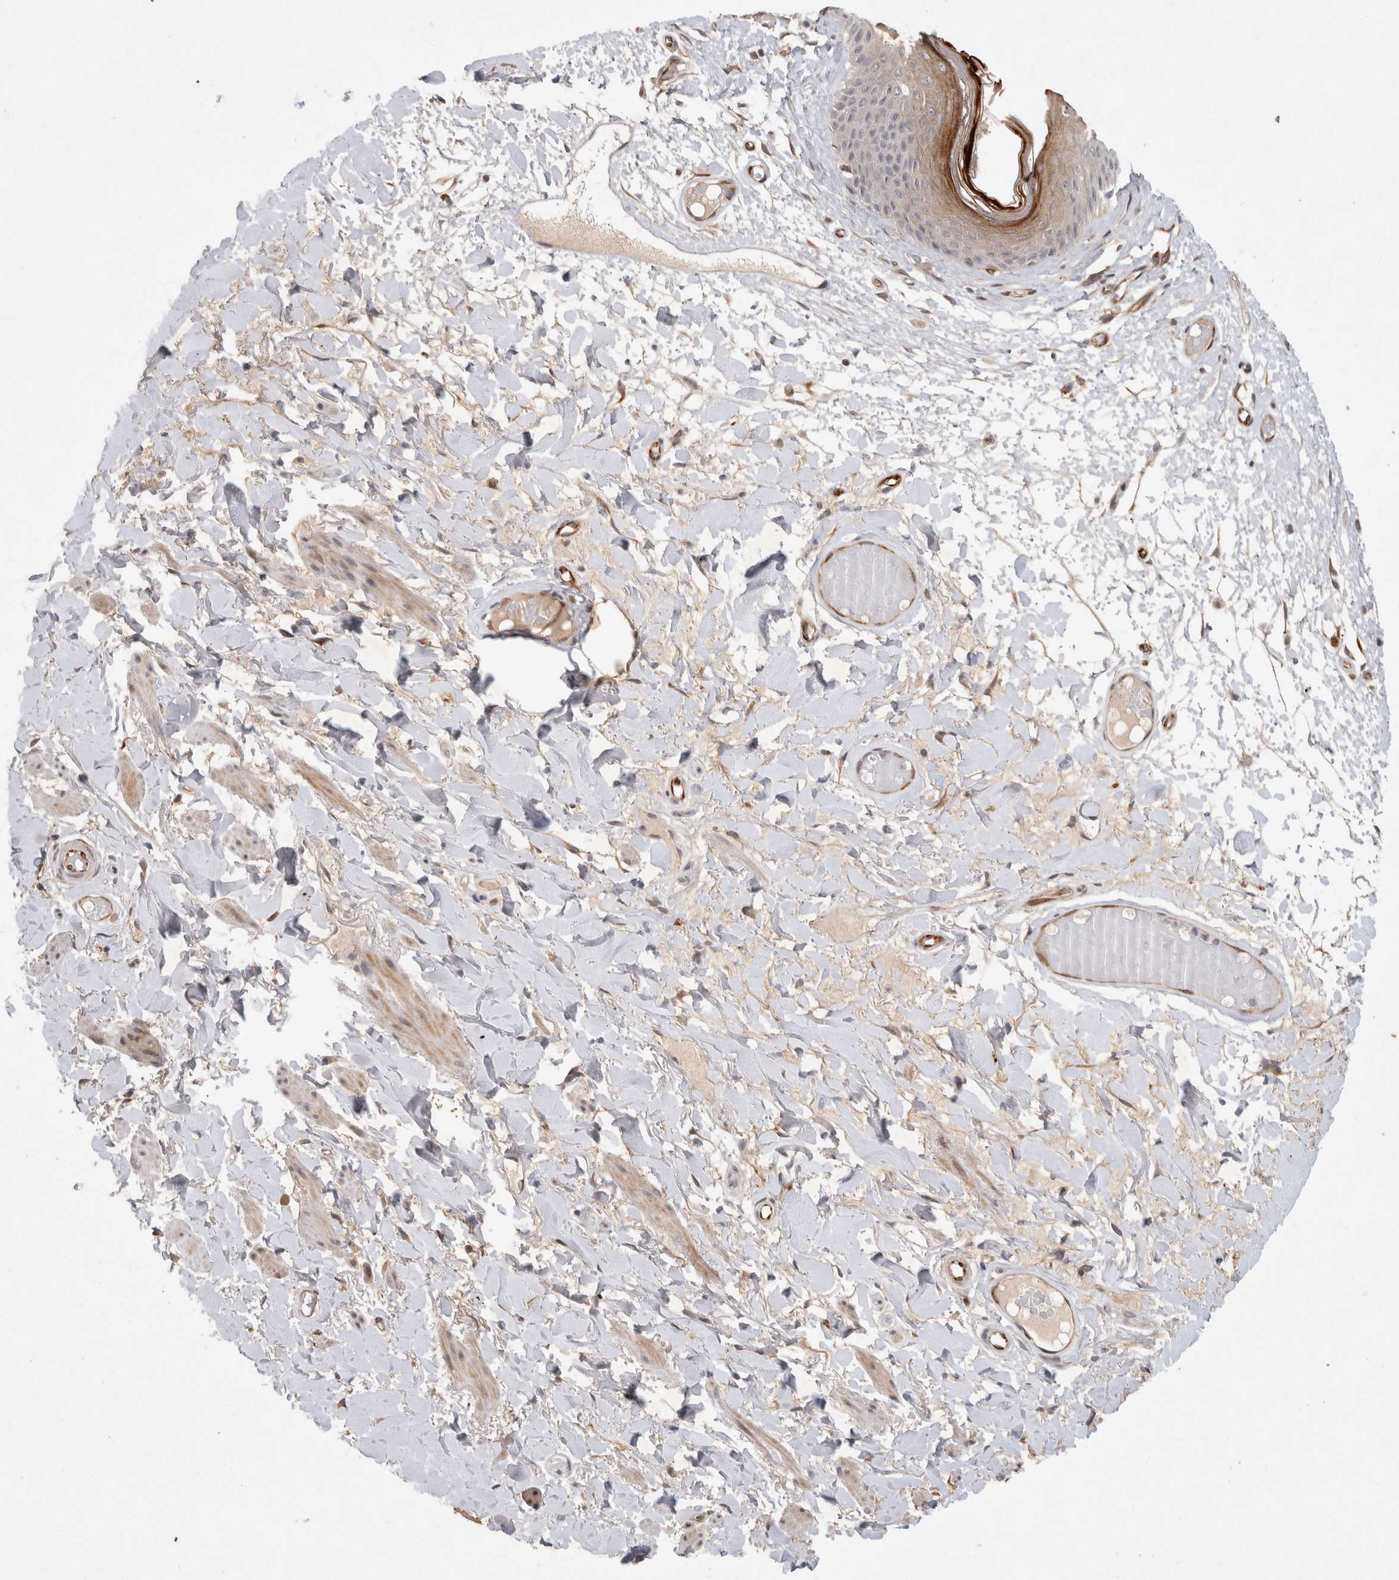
{"staining": {"intensity": "strong", "quantity": "<25%", "location": "cytoplasmic/membranous"}, "tissue": "skin", "cell_type": "Epidermal cells", "image_type": "normal", "snomed": [{"axis": "morphology", "description": "Normal tissue, NOS"}, {"axis": "topography", "description": "Vulva"}], "caption": "Immunohistochemical staining of normal human skin displays strong cytoplasmic/membranous protein positivity in about <25% of epidermal cells. The staining was performed using DAB to visualize the protein expression in brown, while the nuclei were stained in blue with hematoxylin (Magnification: 20x).", "gene": "CRISPLD1", "patient": {"sex": "female", "age": 73}}